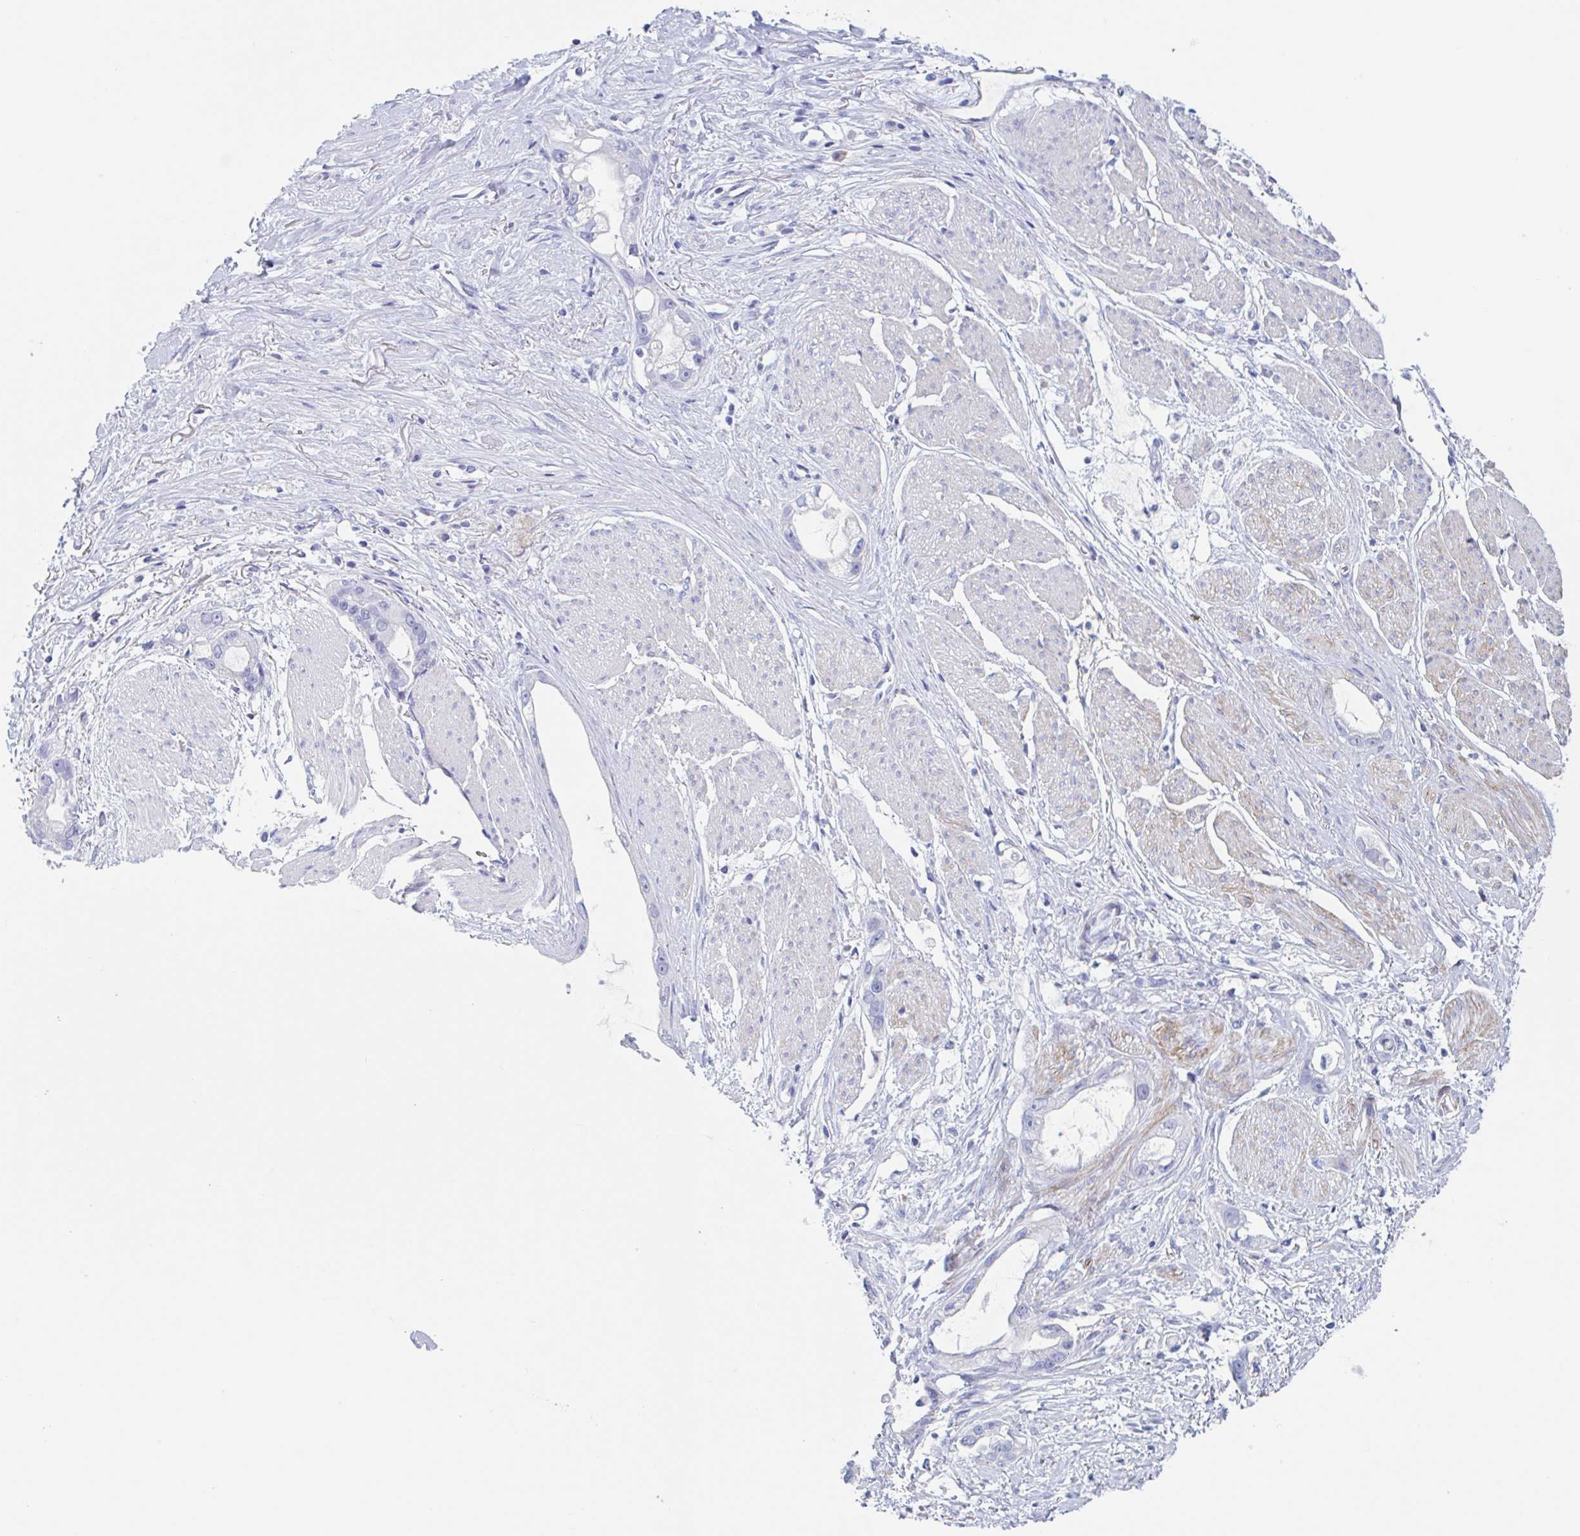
{"staining": {"intensity": "negative", "quantity": "none", "location": "none"}, "tissue": "stomach cancer", "cell_type": "Tumor cells", "image_type": "cancer", "snomed": [{"axis": "morphology", "description": "Adenocarcinoma, NOS"}, {"axis": "topography", "description": "Stomach"}], "caption": "High magnification brightfield microscopy of stomach cancer stained with DAB (brown) and counterstained with hematoxylin (blue): tumor cells show no significant positivity.", "gene": "ZNHIT2", "patient": {"sex": "male", "age": 55}}